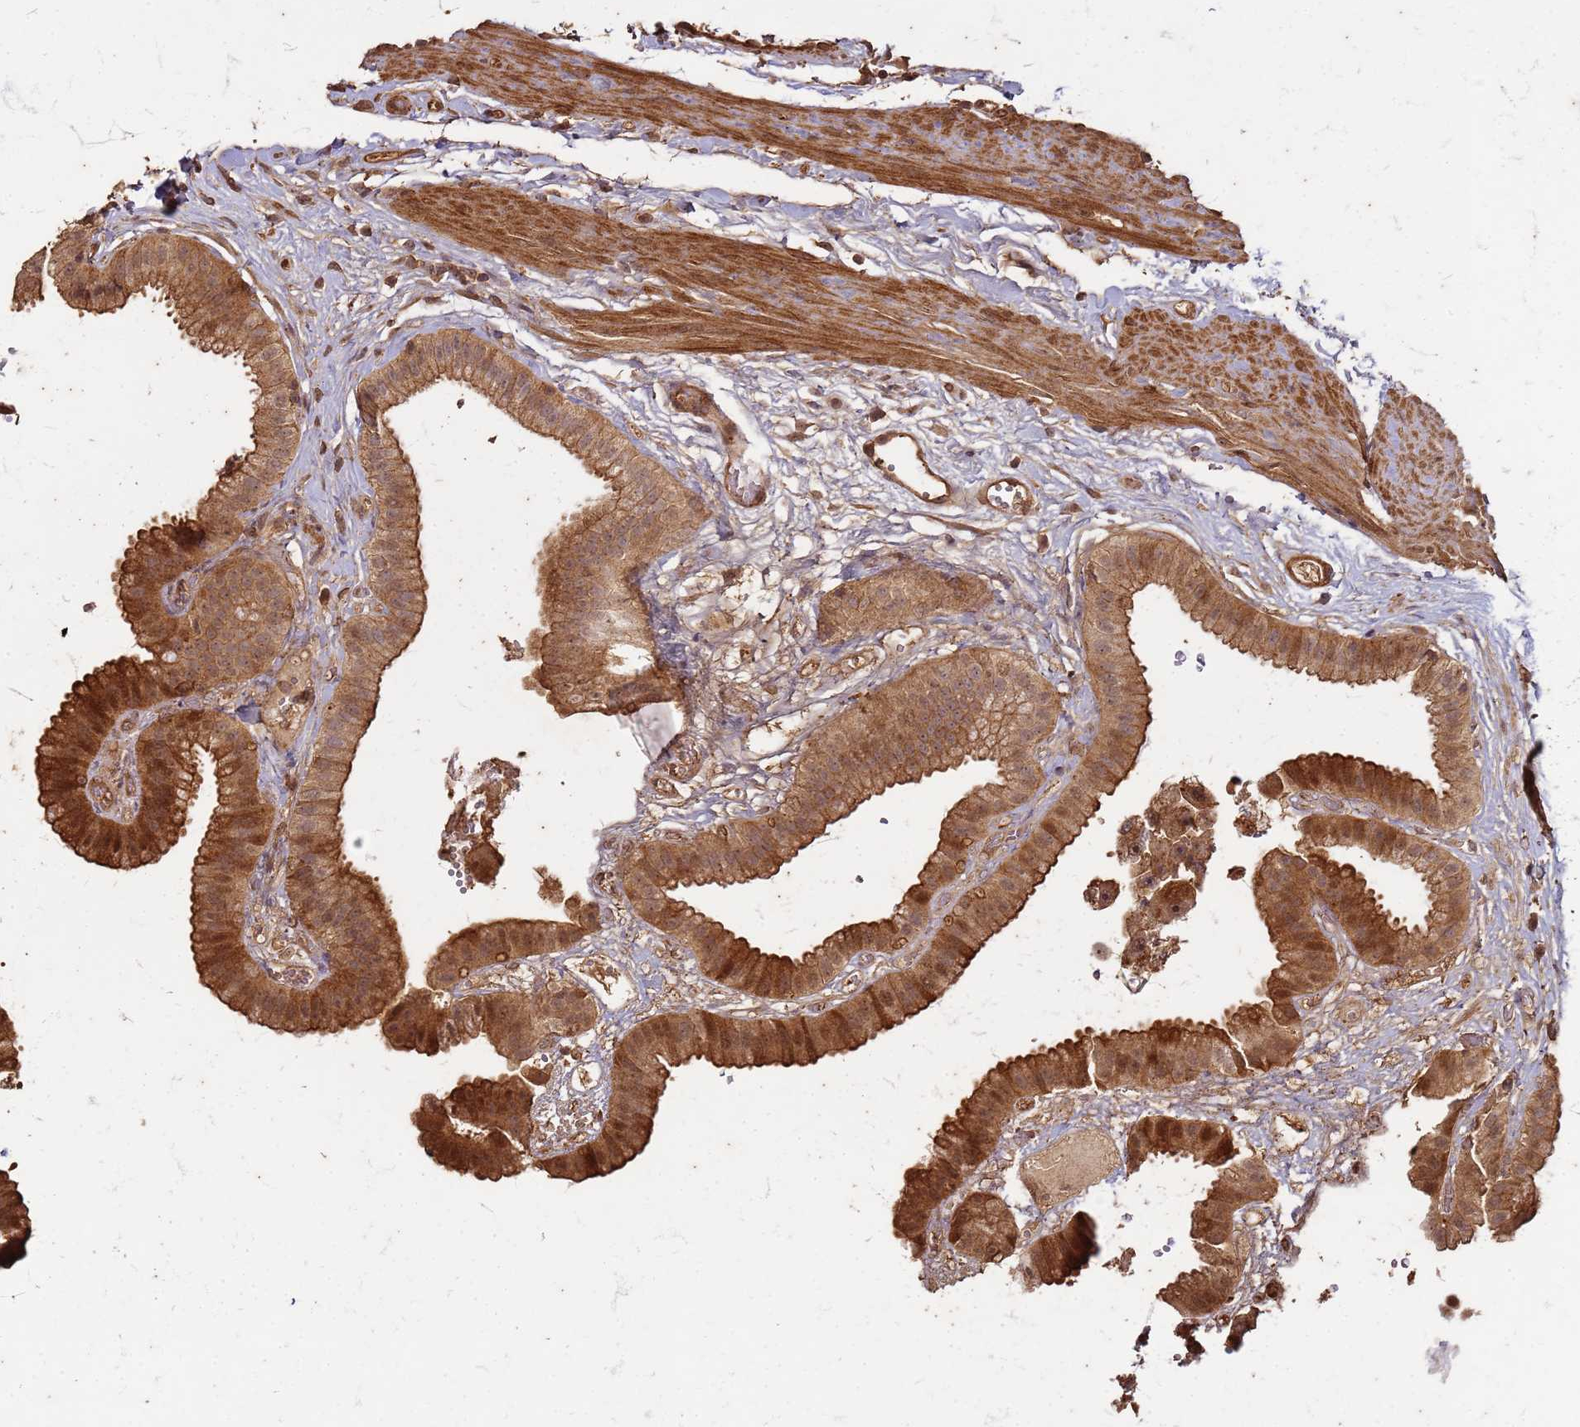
{"staining": {"intensity": "strong", "quantity": ">75%", "location": "cytoplasmic/membranous,nuclear"}, "tissue": "gallbladder", "cell_type": "Glandular cells", "image_type": "normal", "snomed": [{"axis": "morphology", "description": "Normal tissue, NOS"}, {"axis": "topography", "description": "Gallbladder"}], "caption": "IHC staining of unremarkable gallbladder, which reveals high levels of strong cytoplasmic/membranous,nuclear expression in approximately >75% of glandular cells indicating strong cytoplasmic/membranous,nuclear protein positivity. The staining was performed using DAB (brown) for protein detection and nuclei were counterstained in hematoxylin (blue).", "gene": "KIF26A", "patient": {"sex": "female", "age": 61}}